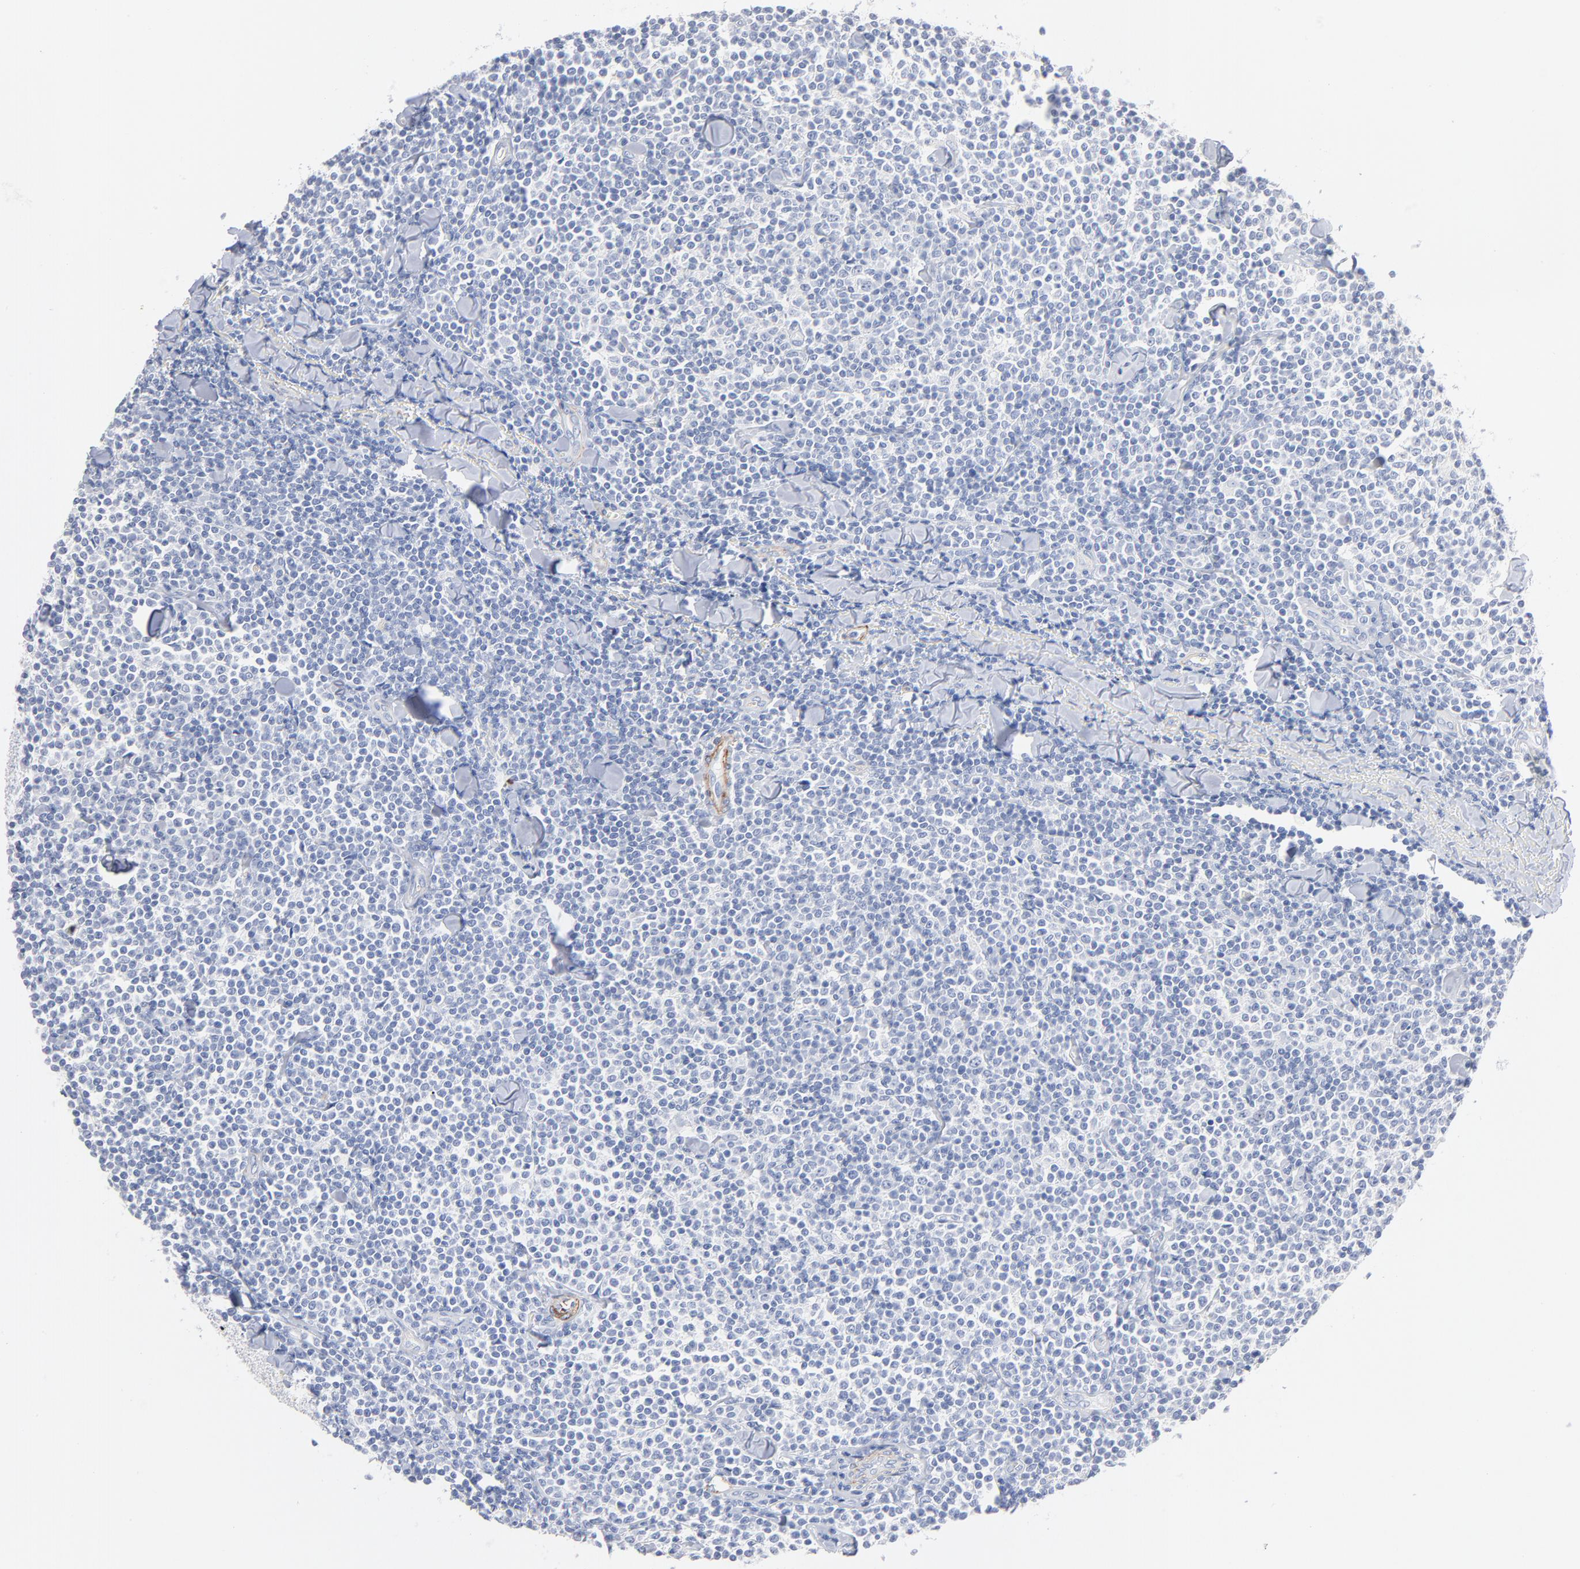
{"staining": {"intensity": "negative", "quantity": "none", "location": "none"}, "tissue": "lymphoma", "cell_type": "Tumor cells", "image_type": "cancer", "snomed": [{"axis": "morphology", "description": "Malignant lymphoma, non-Hodgkin's type, Low grade"}, {"axis": "topography", "description": "Soft tissue"}], "caption": "High power microscopy micrograph of an immunohistochemistry (IHC) micrograph of lymphoma, revealing no significant staining in tumor cells.", "gene": "AGTR1", "patient": {"sex": "male", "age": 92}}